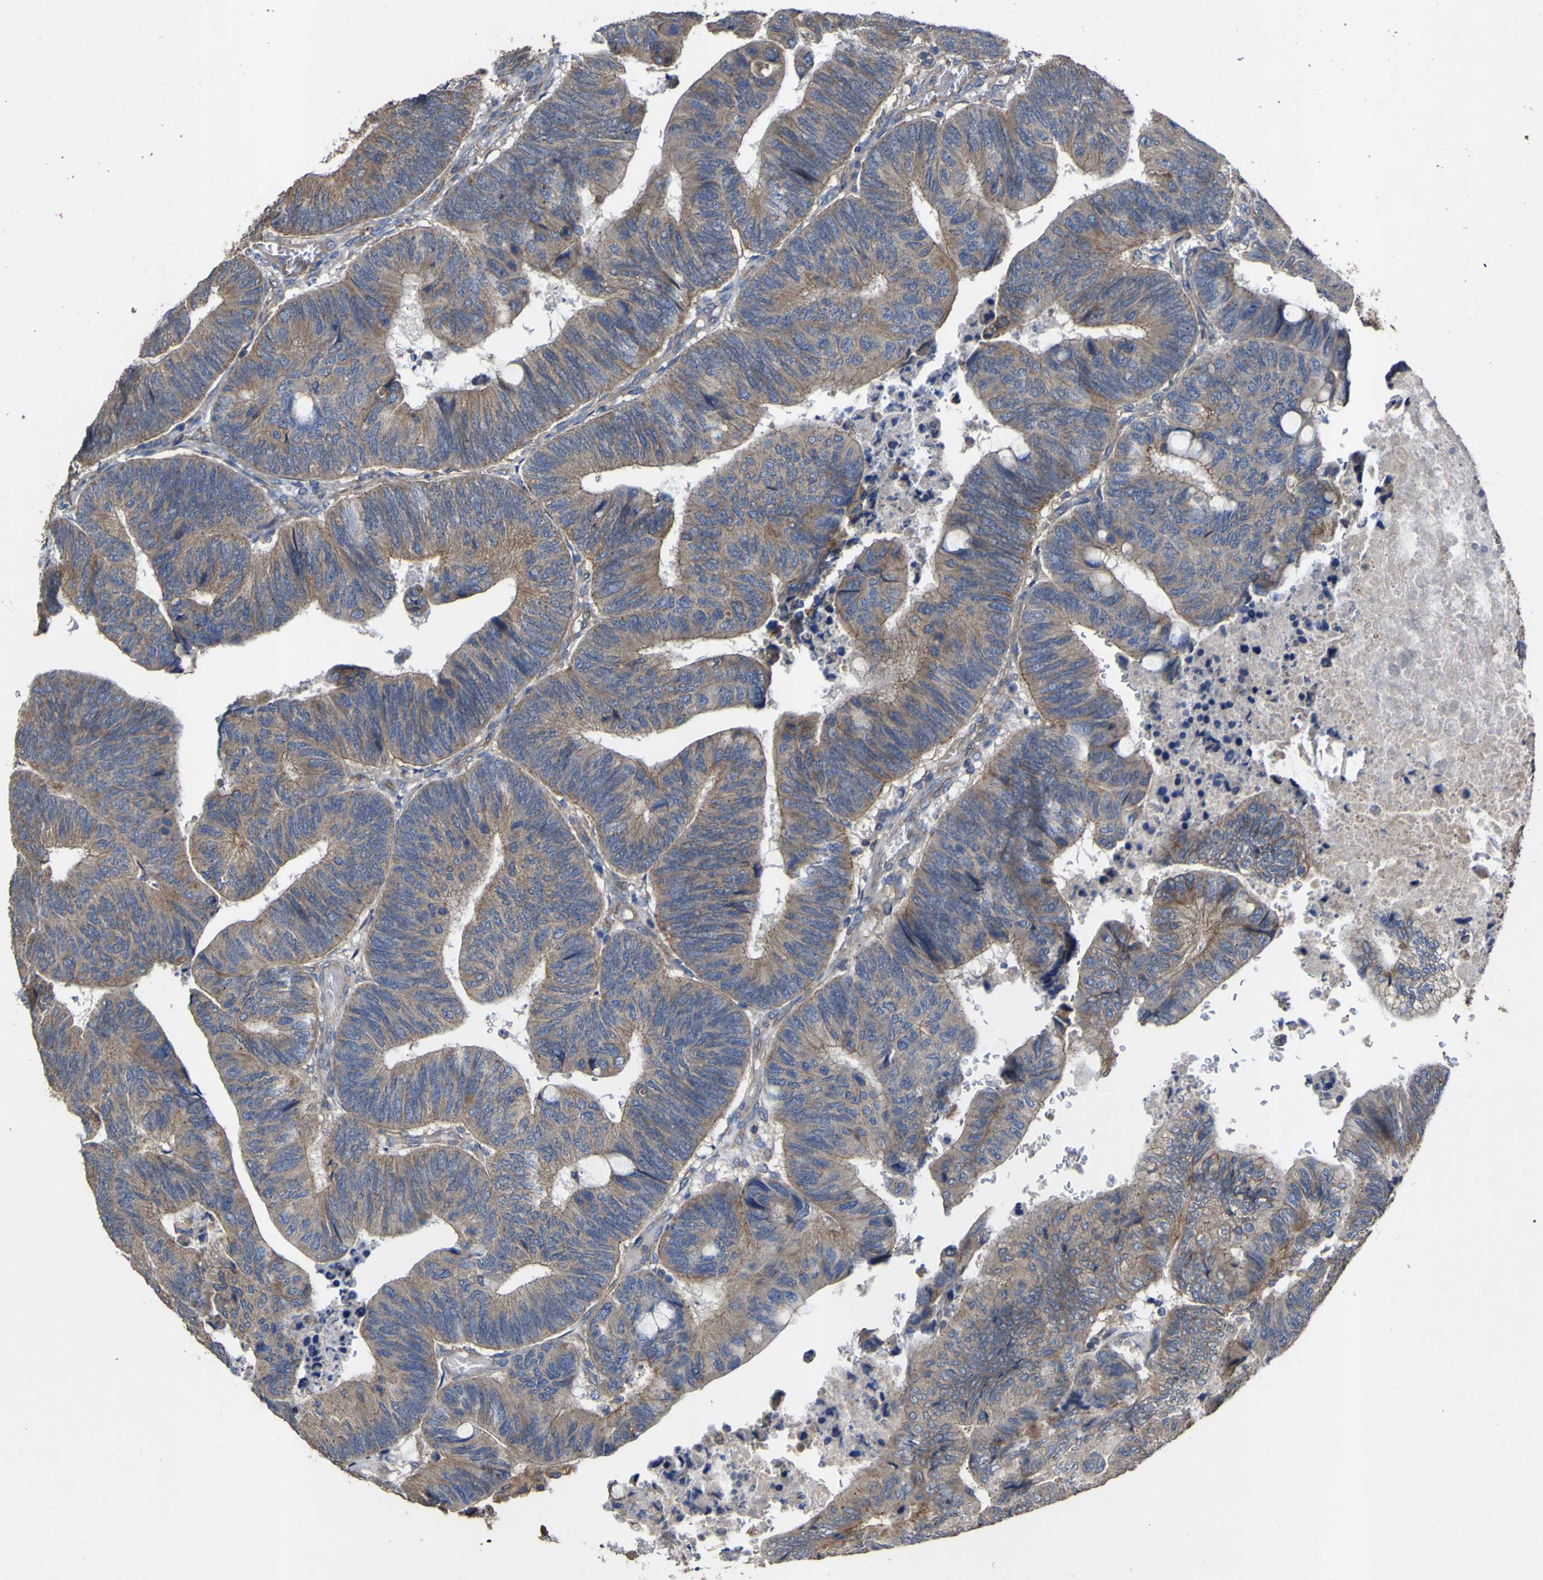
{"staining": {"intensity": "moderate", "quantity": ">75%", "location": "cytoplasmic/membranous"}, "tissue": "colorectal cancer", "cell_type": "Tumor cells", "image_type": "cancer", "snomed": [{"axis": "morphology", "description": "Normal tissue, NOS"}, {"axis": "morphology", "description": "Adenocarcinoma, NOS"}, {"axis": "topography", "description": "Rectum"}, {"axis": "topography", "description": "Peripheral nerve tissue"}], "caption": "Immunohistochemistry (IHC) of human colorectal cancer shows medium levels of moderate cytoplasmic/membranous staining in approximately >75% of tumor cells. (DAB = brown stain, brightfield microscopy at high magnification).", "gene": "TNFSF15", "patient": {"sex": "male", "age": 92}}